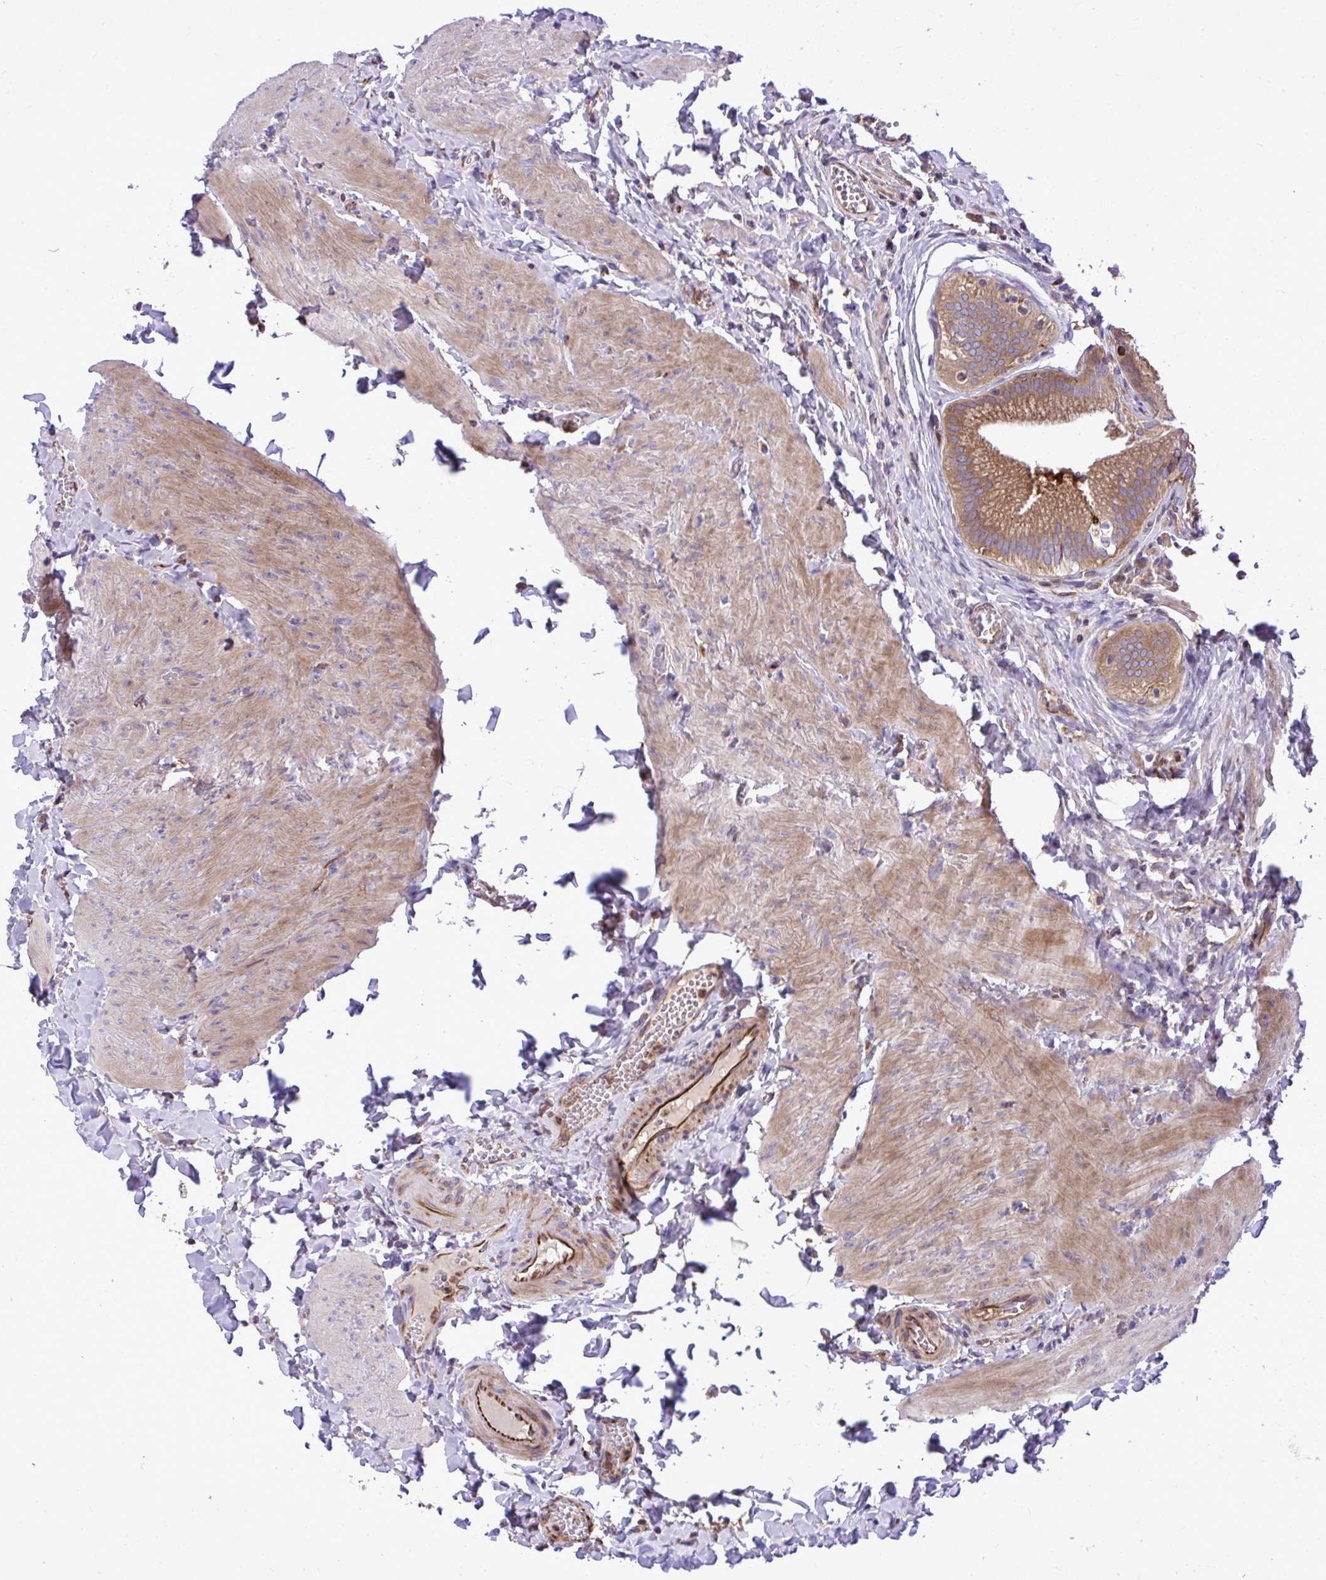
{"staining": {"intensity": "moderate", "quantity": ">75%", "location": "cytoplasmic/membranous"}, "tissue": "gallbladder", "cell_type": "Glandular cells", "image_type": "normal", "snomed": [{"axis": "morphology", "description": "Normal tissue, NOS"}, {"axis": "topography", "description": "Gallbladder"}, {"axis": "topography", "description": "Peripheral nerve tissue"}], "caption": "A micrograph showing moderate cytoplasmic/membranous staining in approximately >75% of glandular cells in normal gallbladder, as visualized by brown immunohistochemical staining.", "gene": "PAIP2", "patient": {"sex": "male", "age": 17}}